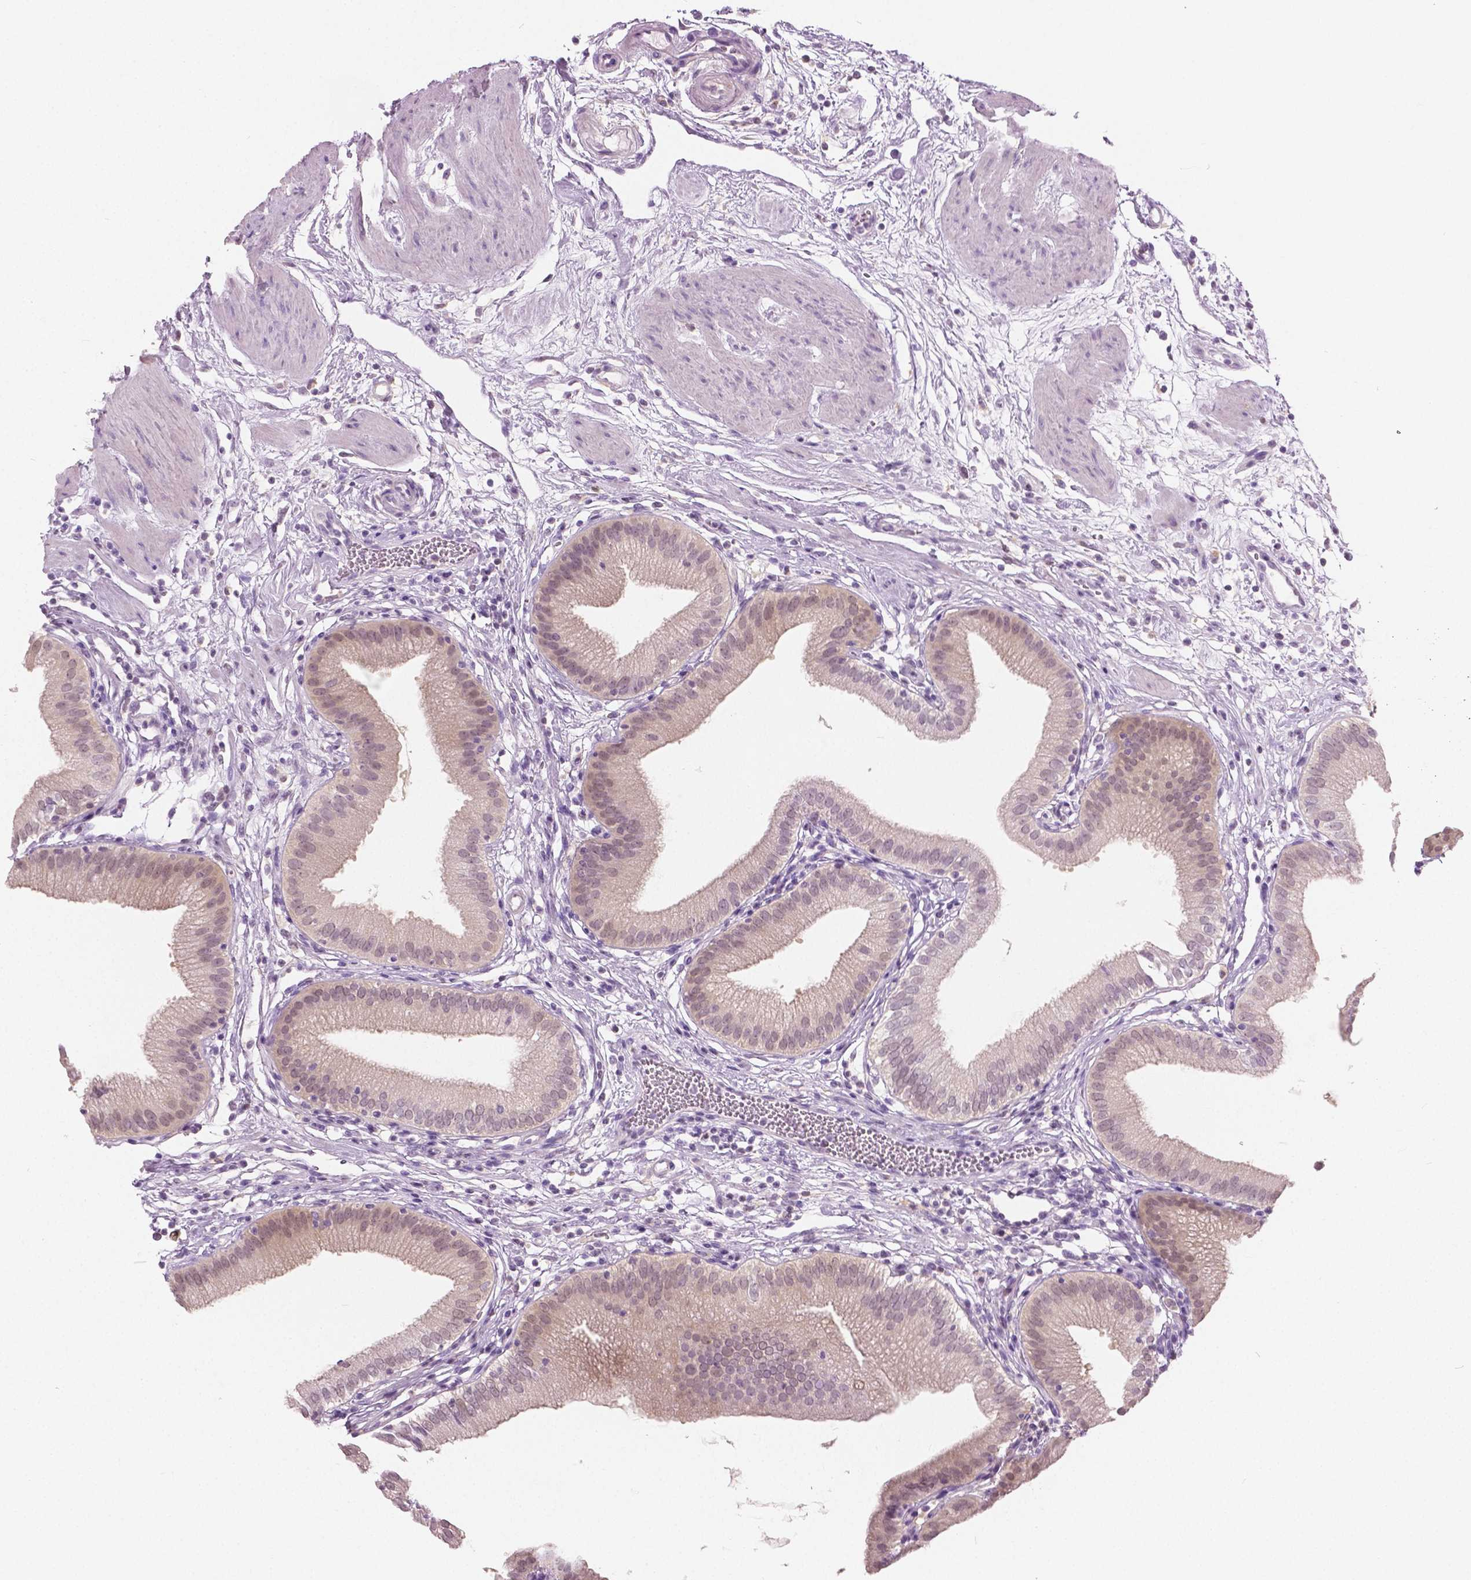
{"staining": {"intensity": "weak", "quantity": ">75%", "location": "cytoplasmic/membranous,nuclear"}, "tissue": "gallbladder", "cell_type": "Glandular cells", "image_type": "normal", "snomed": [{"axis": "morphology", "description": "Normal tissue, NOS"}, {"axis": "topography", "description": "Gallbladder"}], "caption": "Glandular cells exhibit weak cytoplasmic/membranous,nuclear positivity in approximately >75% of cells in normal gallbladder. The staining was performed using DAB, with brown indicating positive protein expression. Nuclei are stained blue with hematoxylin.", "gene": "GALM", "patient": {"sex": "female", "age": 65}}